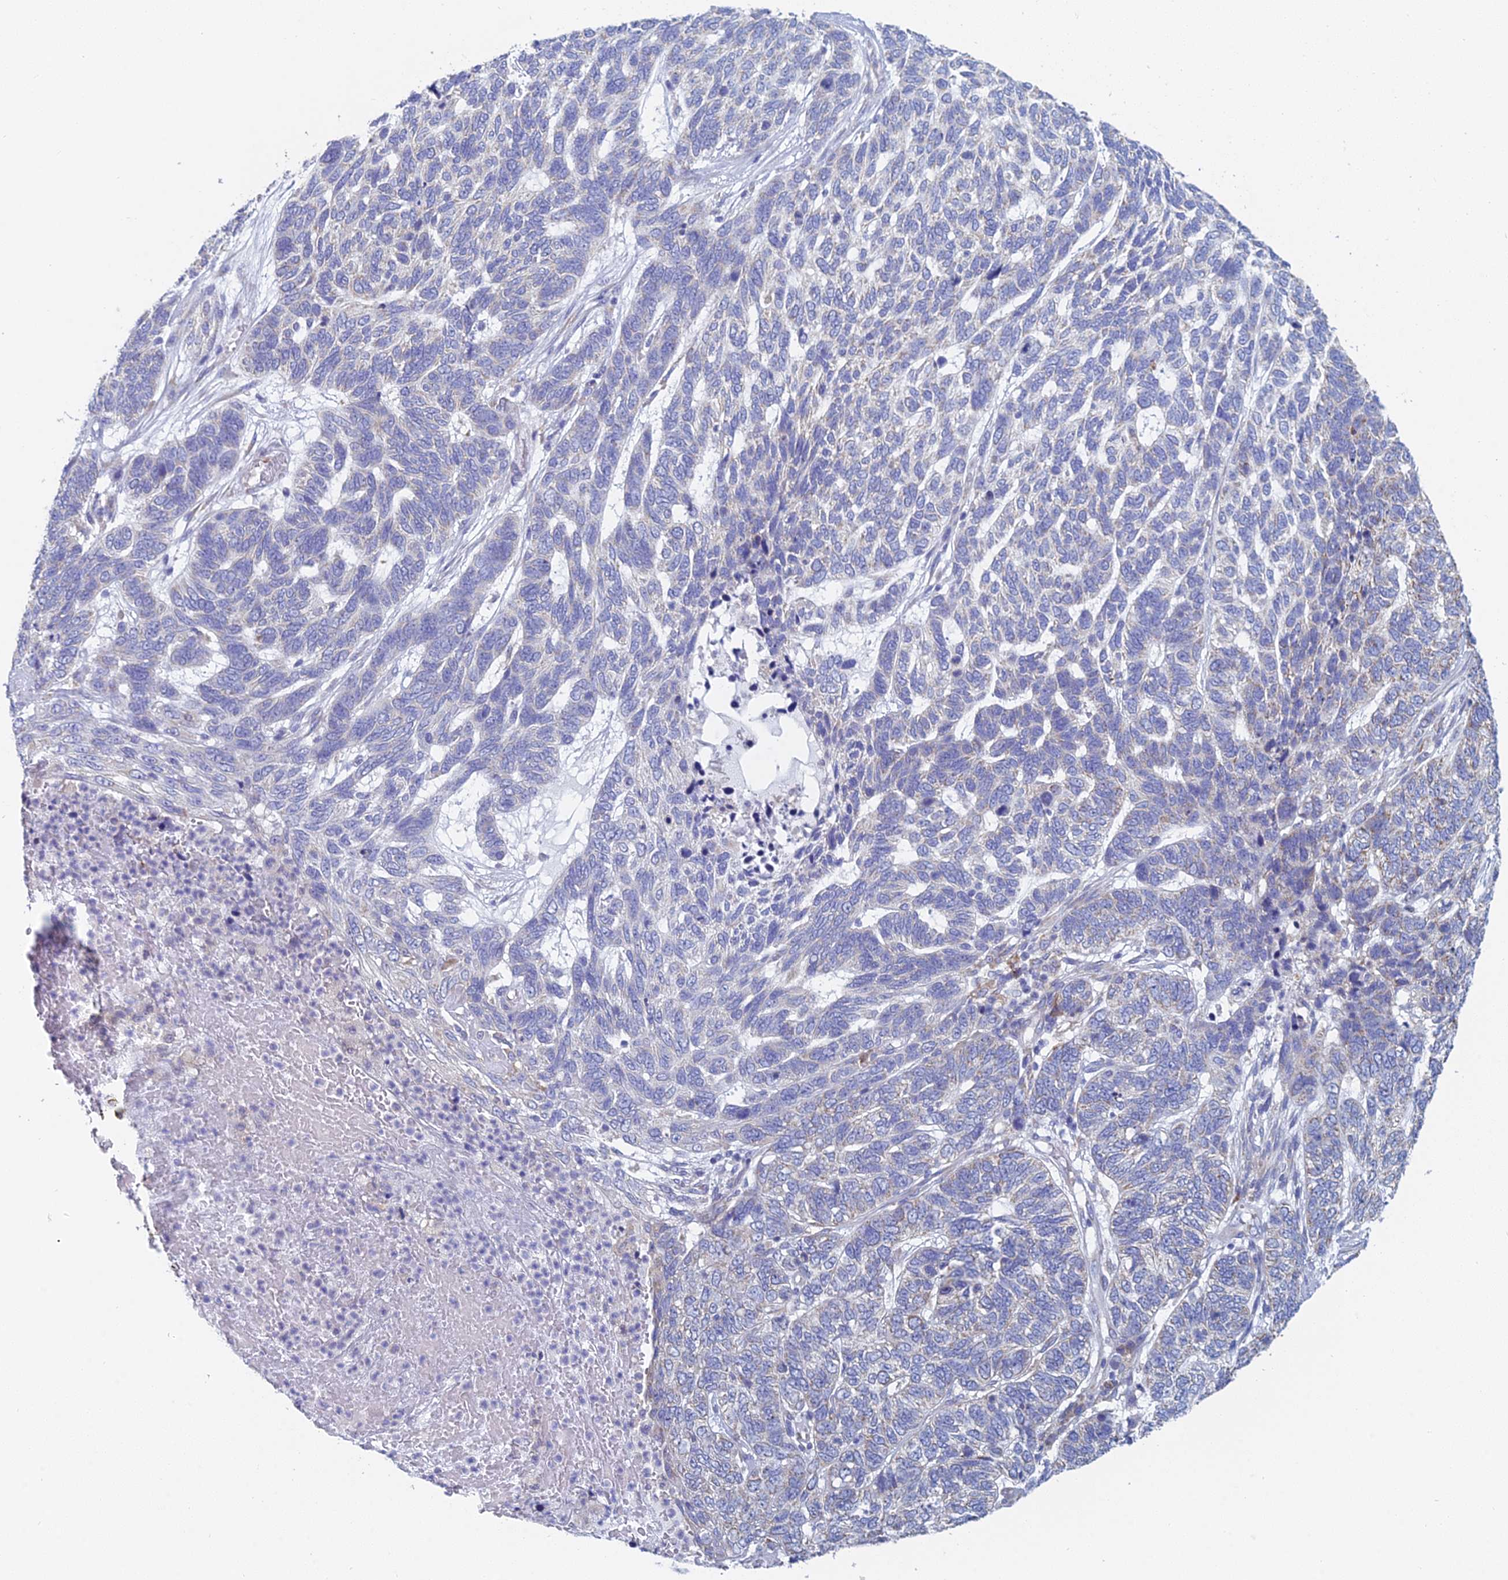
{"staining": {"intensity": "weak", "quantity": "25%-75%", "location": "cytoplasmic/membranous"}, "tissue": "skin cancer", "cell_type": "Tumor cells", "image_type": "cancer", "snomed": [{"axis": "morphology", "description": "Basal cell carcinoma"}, {"axis": "topography", "description": "Skin"}], "caption": "Brown immunohistochemical staining in skin basal cell carcinoma exhibits weak cytoplasmic/membranous positivity in about 25%-75% of tumor cells.", "gene": "CRACR2B", "patient": {"sex": "female", "age": 65}}